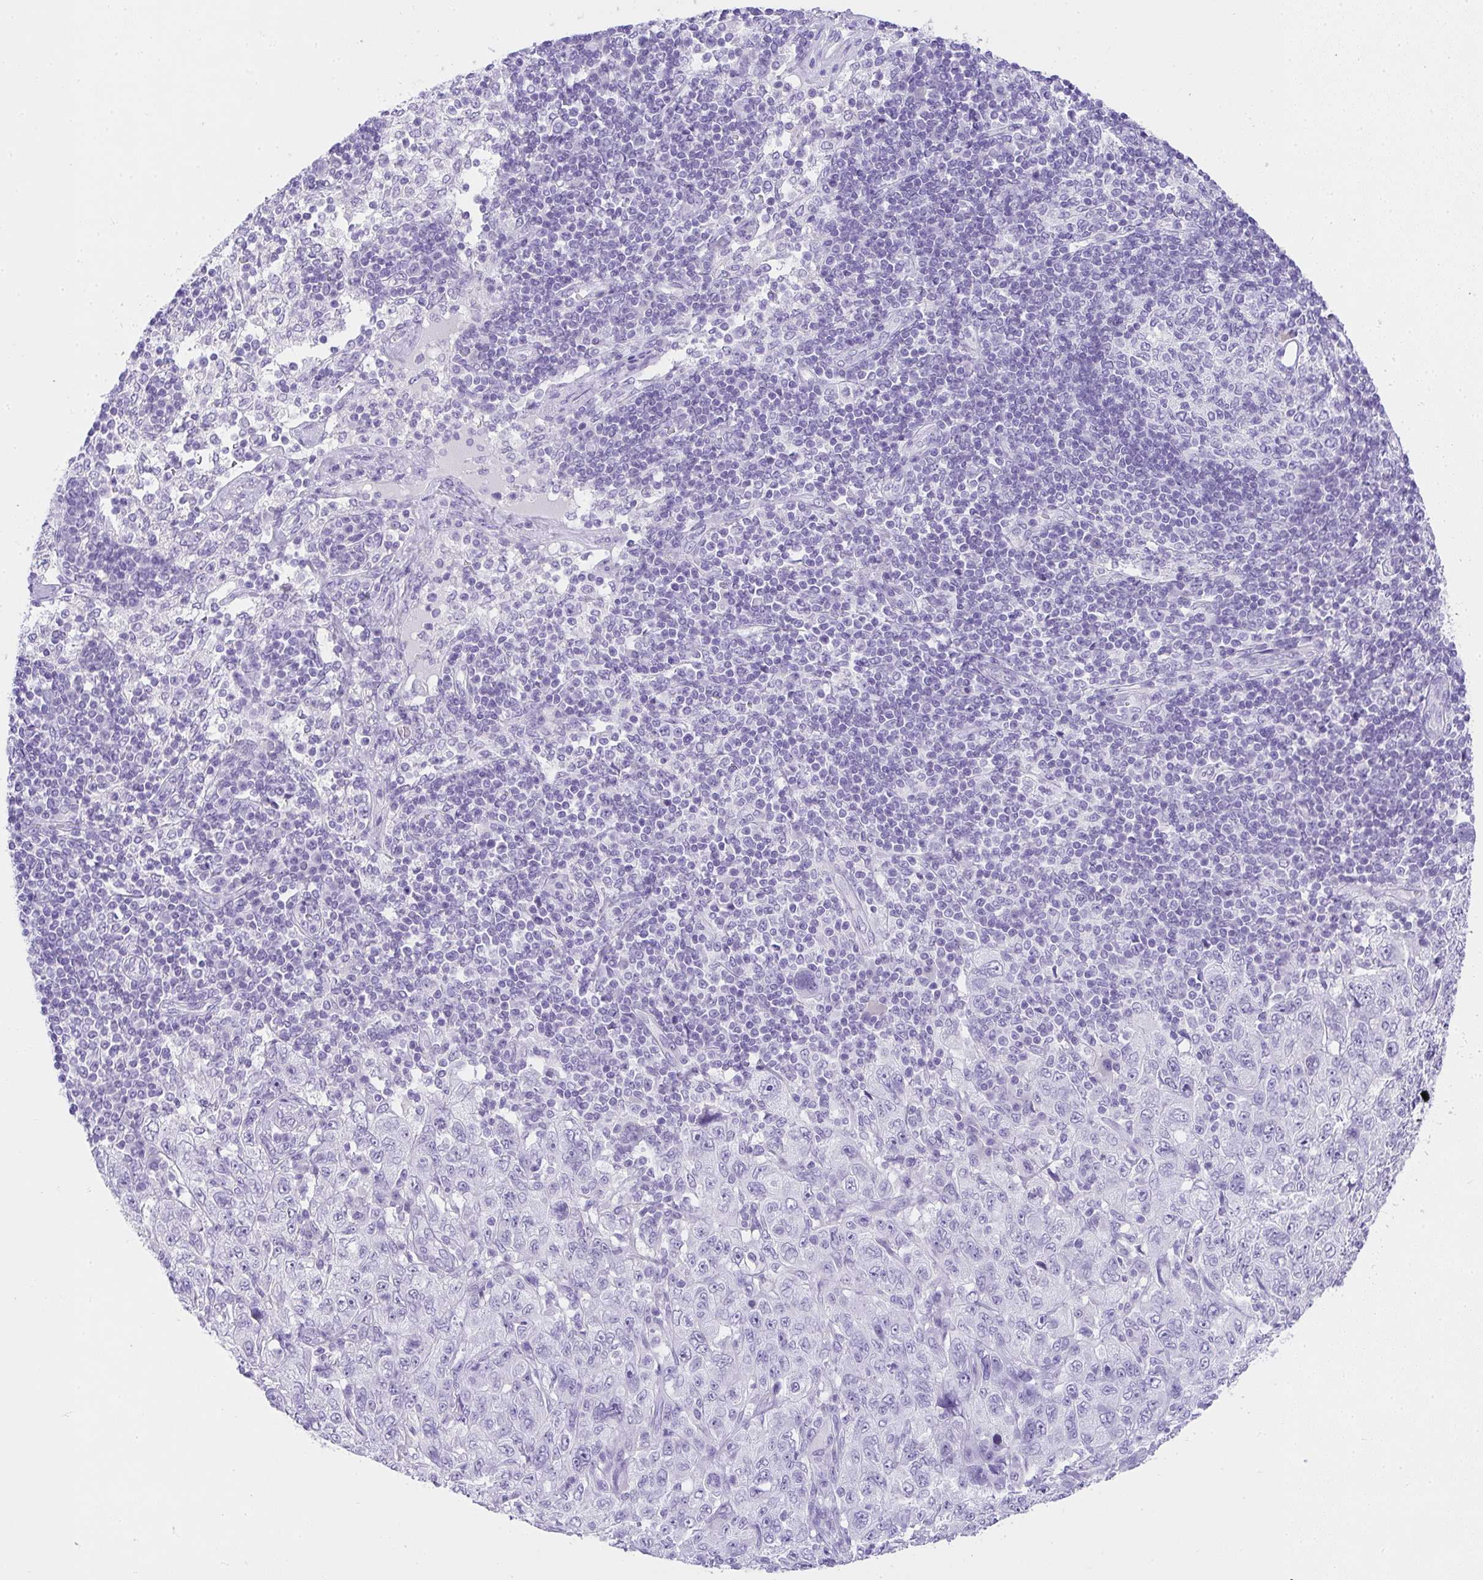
{"staining": {"intensity": "negative", "quantity": "none", "location": "none"}, "tissue": "pancreatic cancer", "cell_type": "Tumor cells", "image_type": "cancer", "snomed": [{"axis": "morphology", "description": "Adenocarcinoma, NOS"}, {"axis": "topography", "description": "Pancreas"}], "caption": "The micrograph reveals no staining of tumor cells in adenocarcinoma (pancreatic). (DAB immunohistochemistry (IHC), high magnification).", "gene": "AVIL", "patient": {"sex": "male", "age": 68}}